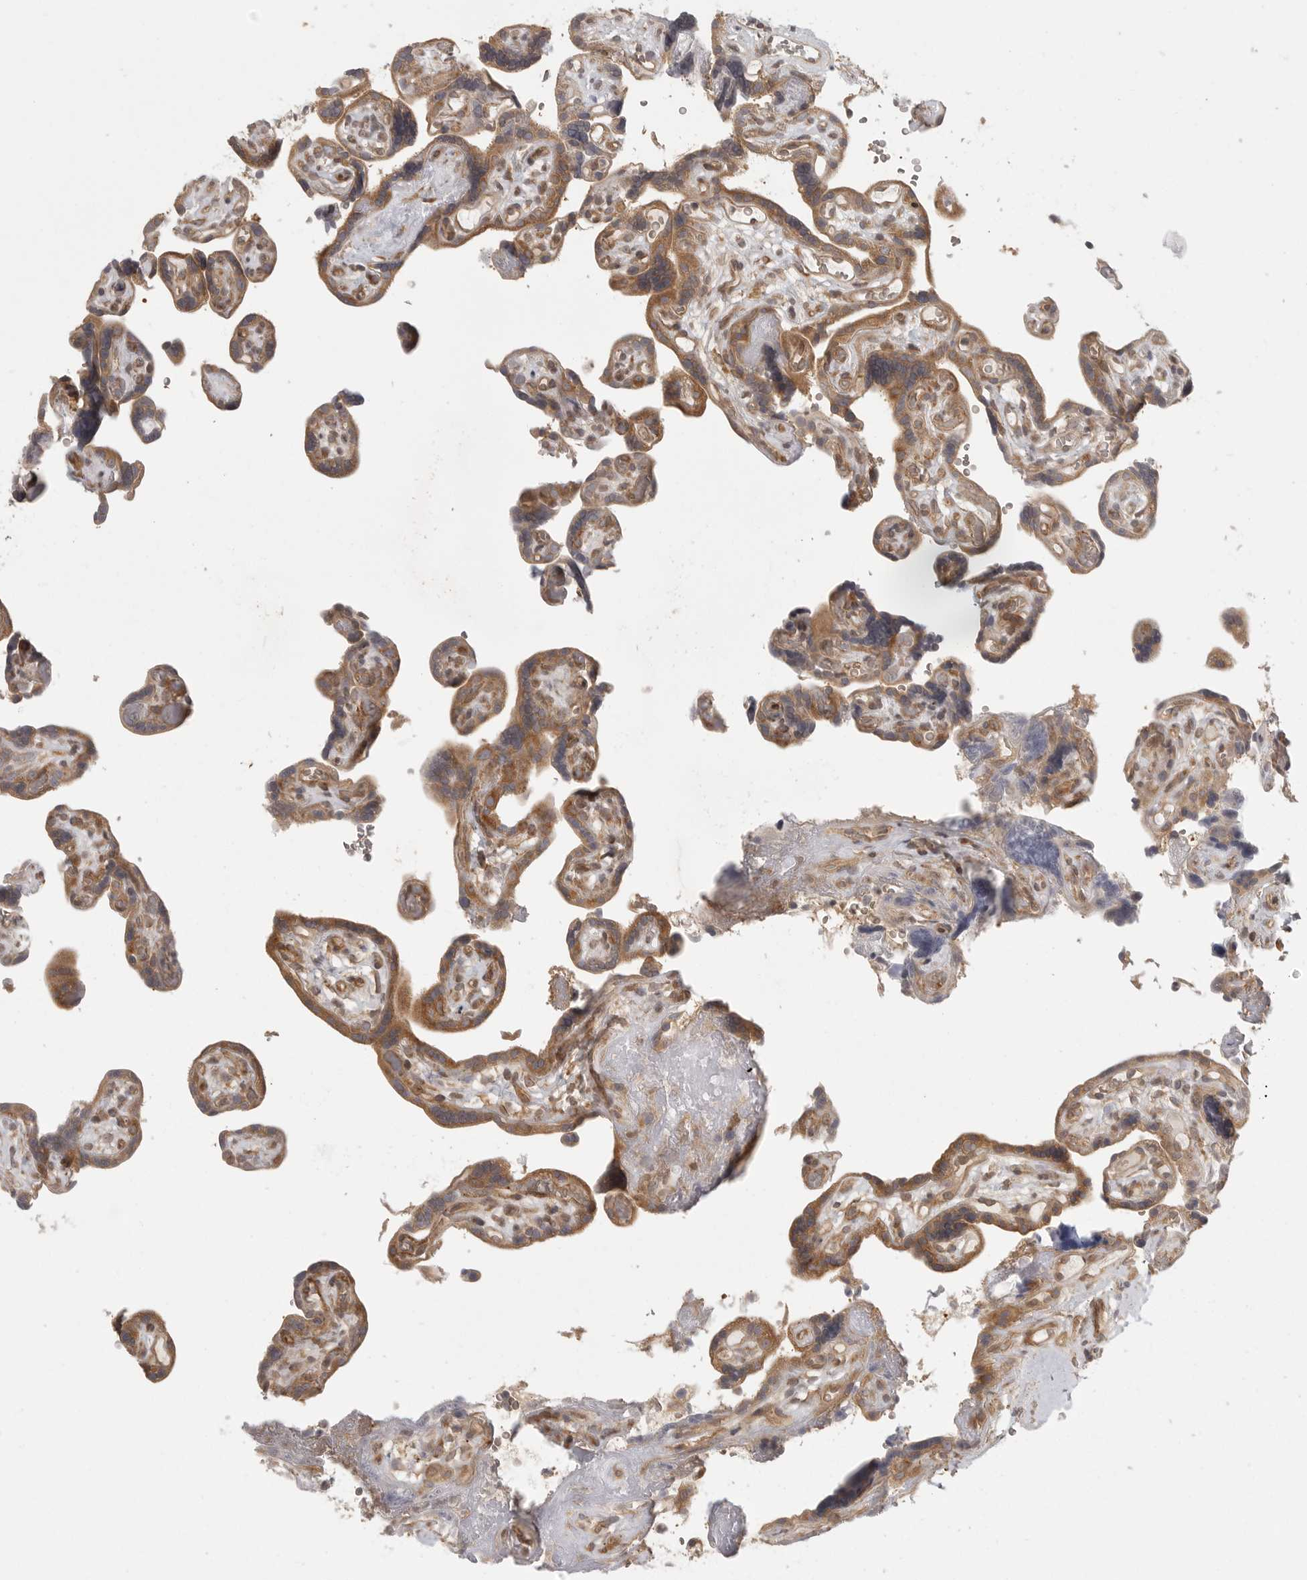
{"staining": {"intensity": "moderate", "quantity": ">75%", "location": "cytoplasmic/membranous"}, "tissue": "placenta", "cell_type": "Decidual cells", "image_type": "normal", "snomed": [{"axis": "morphology", "description": "Normal tissue, NOS"}, {"axis": "topography", "description": "Placenta"}], "caption": "Protein analysis of benign placenta displays moderate cytoplasmic/membranous positivity in about >75% of decidual cells.", "gene": "CERS2", "patient": {"sex": "female", "age": 30}}